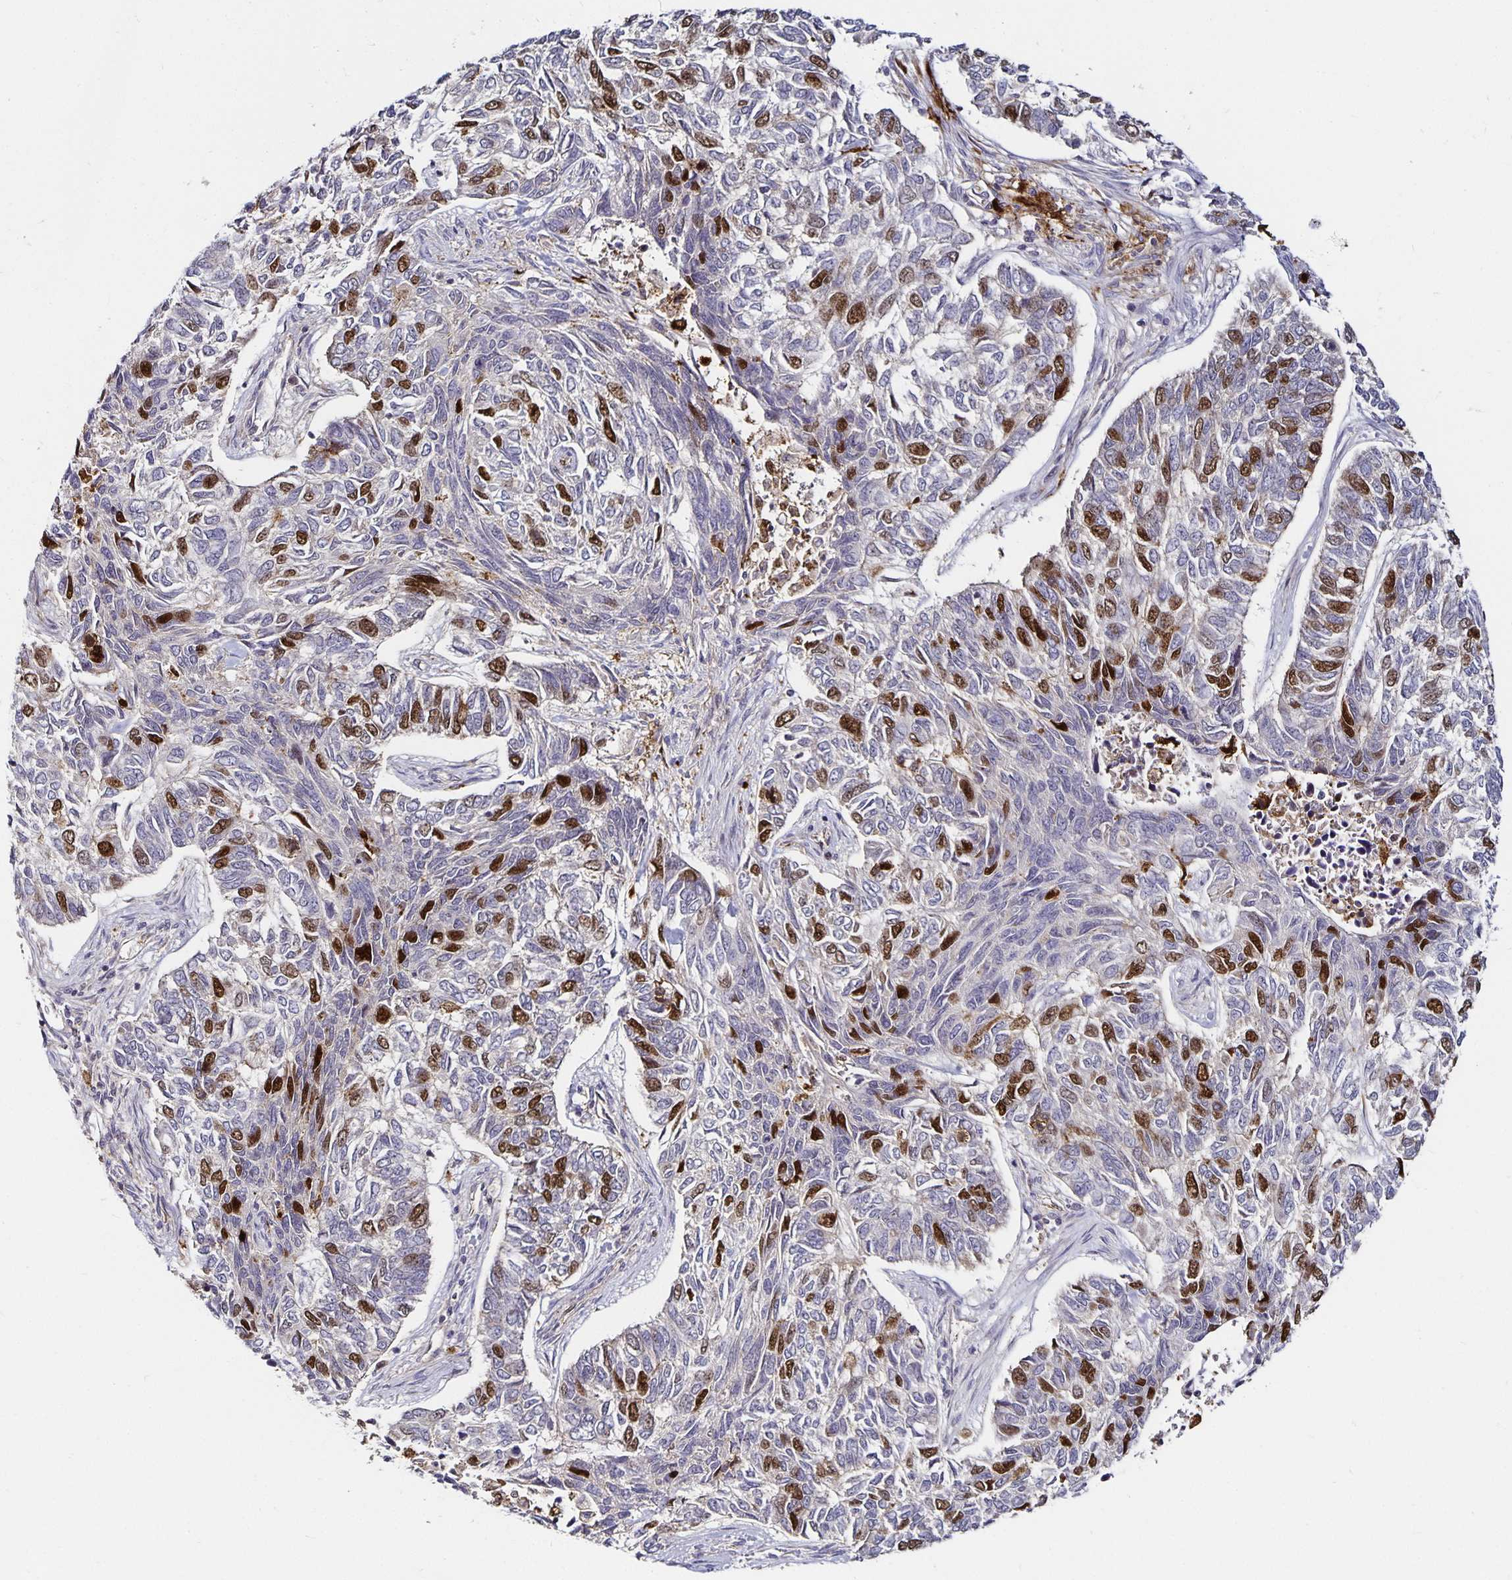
{"staining": {"intensity": "strong", "quantity": "<25%", "location": "nuclear"}, "tissue": "skin cancer", "cell_type": "Tumor cells", "image_type": "cancer", "snomed": [{"axis": "morphology", "description": "Basal cell carcinoma"}, {"axis": "topography", "description": "Skin"}], "caption": "An immunohistochemistry (IHC) histopathology image of neoplastic tissue is shown. Protein staining in brown highlights strong nuclear positivity in skin basal cell carcinoma within tumor cells.", "gene": "ANLN", "patient": {"sex": "female", "age": 65}}